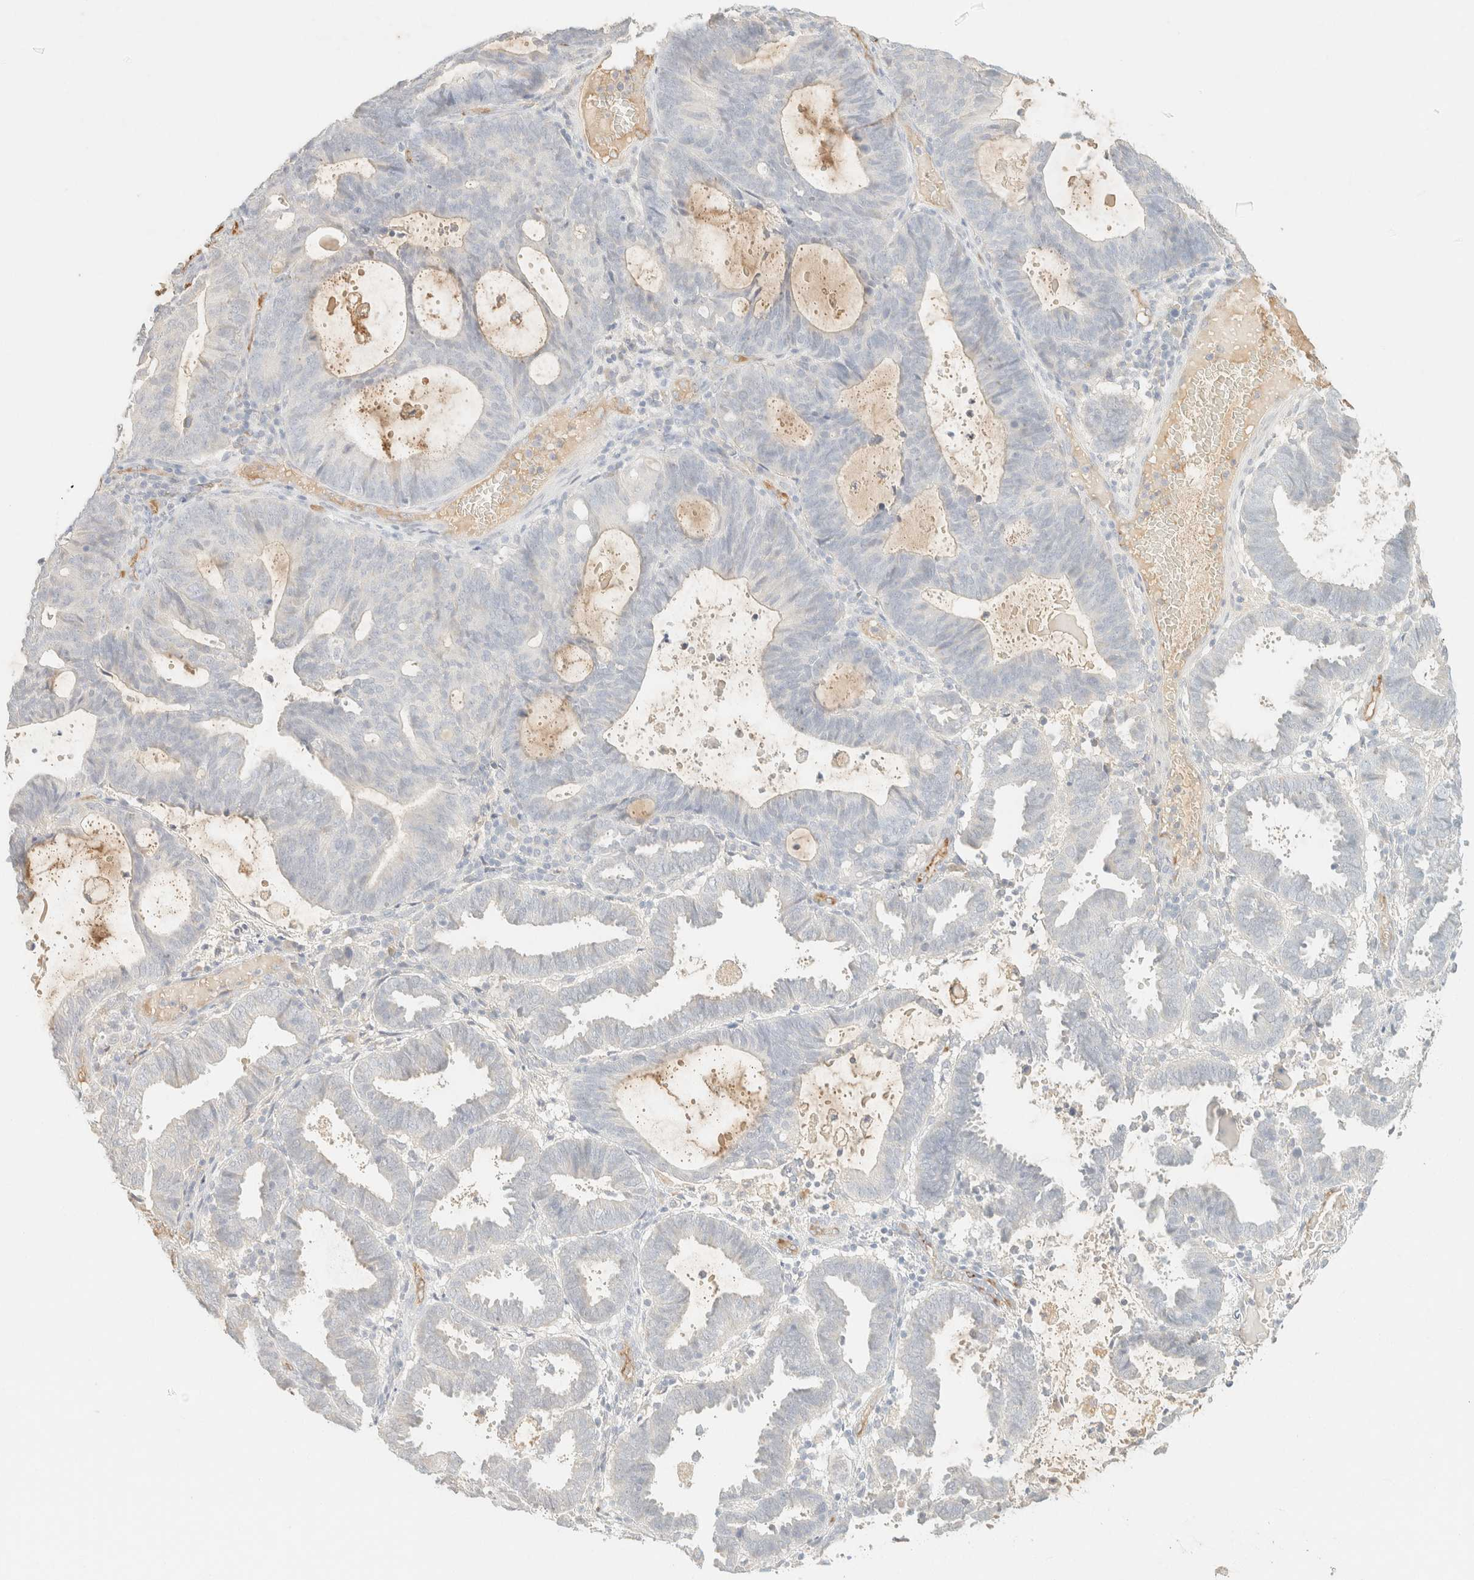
{"staining": {"intensity": "negative", "quantity": "none", "location": "none"}, "tissue": "endometrial cancer", "cell_type": "Tumor cells", "image_type": "cancer", "snomed": [{"axis": "morphology", "description": "Adenocarcinoma, NOS"}, {"axis": "topography", "description": "Uterus"}], "caption": "An image of human endometrial adenocarcinoma is negative for staining in tumor cells.", "gene": "SPARCL1", "patient": {"sex": "female", "age": 83}}